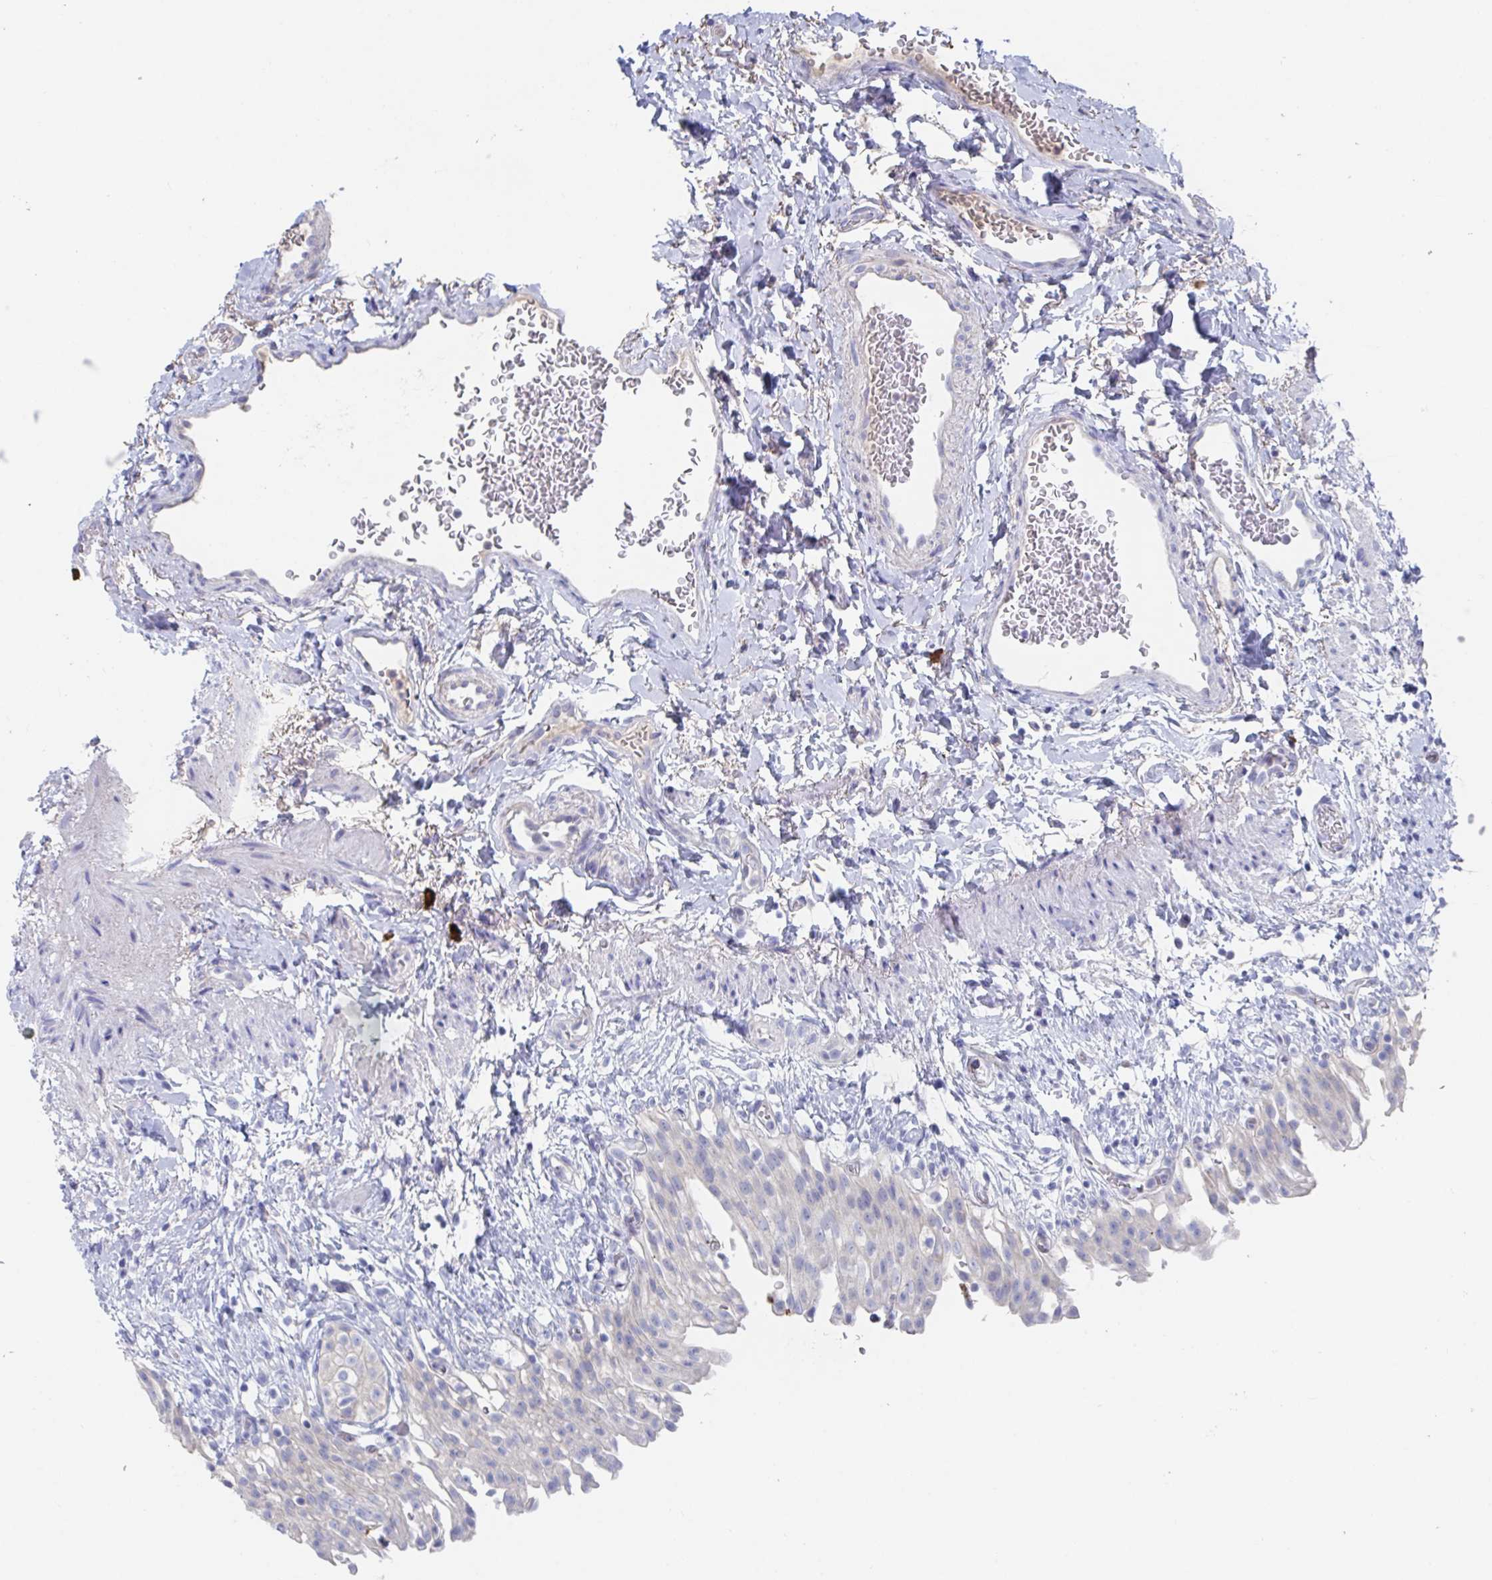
{"staining": {"intensity": "negative", "quantity": "none", "location": "none"}, "tissue": "urinary bladder", "cell_type": "Urothelial cells", "image_type": "normal", "snomed": [{"axis": "morphology", "description": "Normal tissue, NOS"}, {"axis": "topography", "description": "Urinary bladder"}, {"axis": "topography", "description": "Peripheral nerve tissue"}], "caption": "IHC image of unremarkable human urinary bladder stained for a protein (brown), which demonstrates no expression in urothelial cells.", "gene": "KCNK5", "patient": {"sex": "female", "age": 60}}